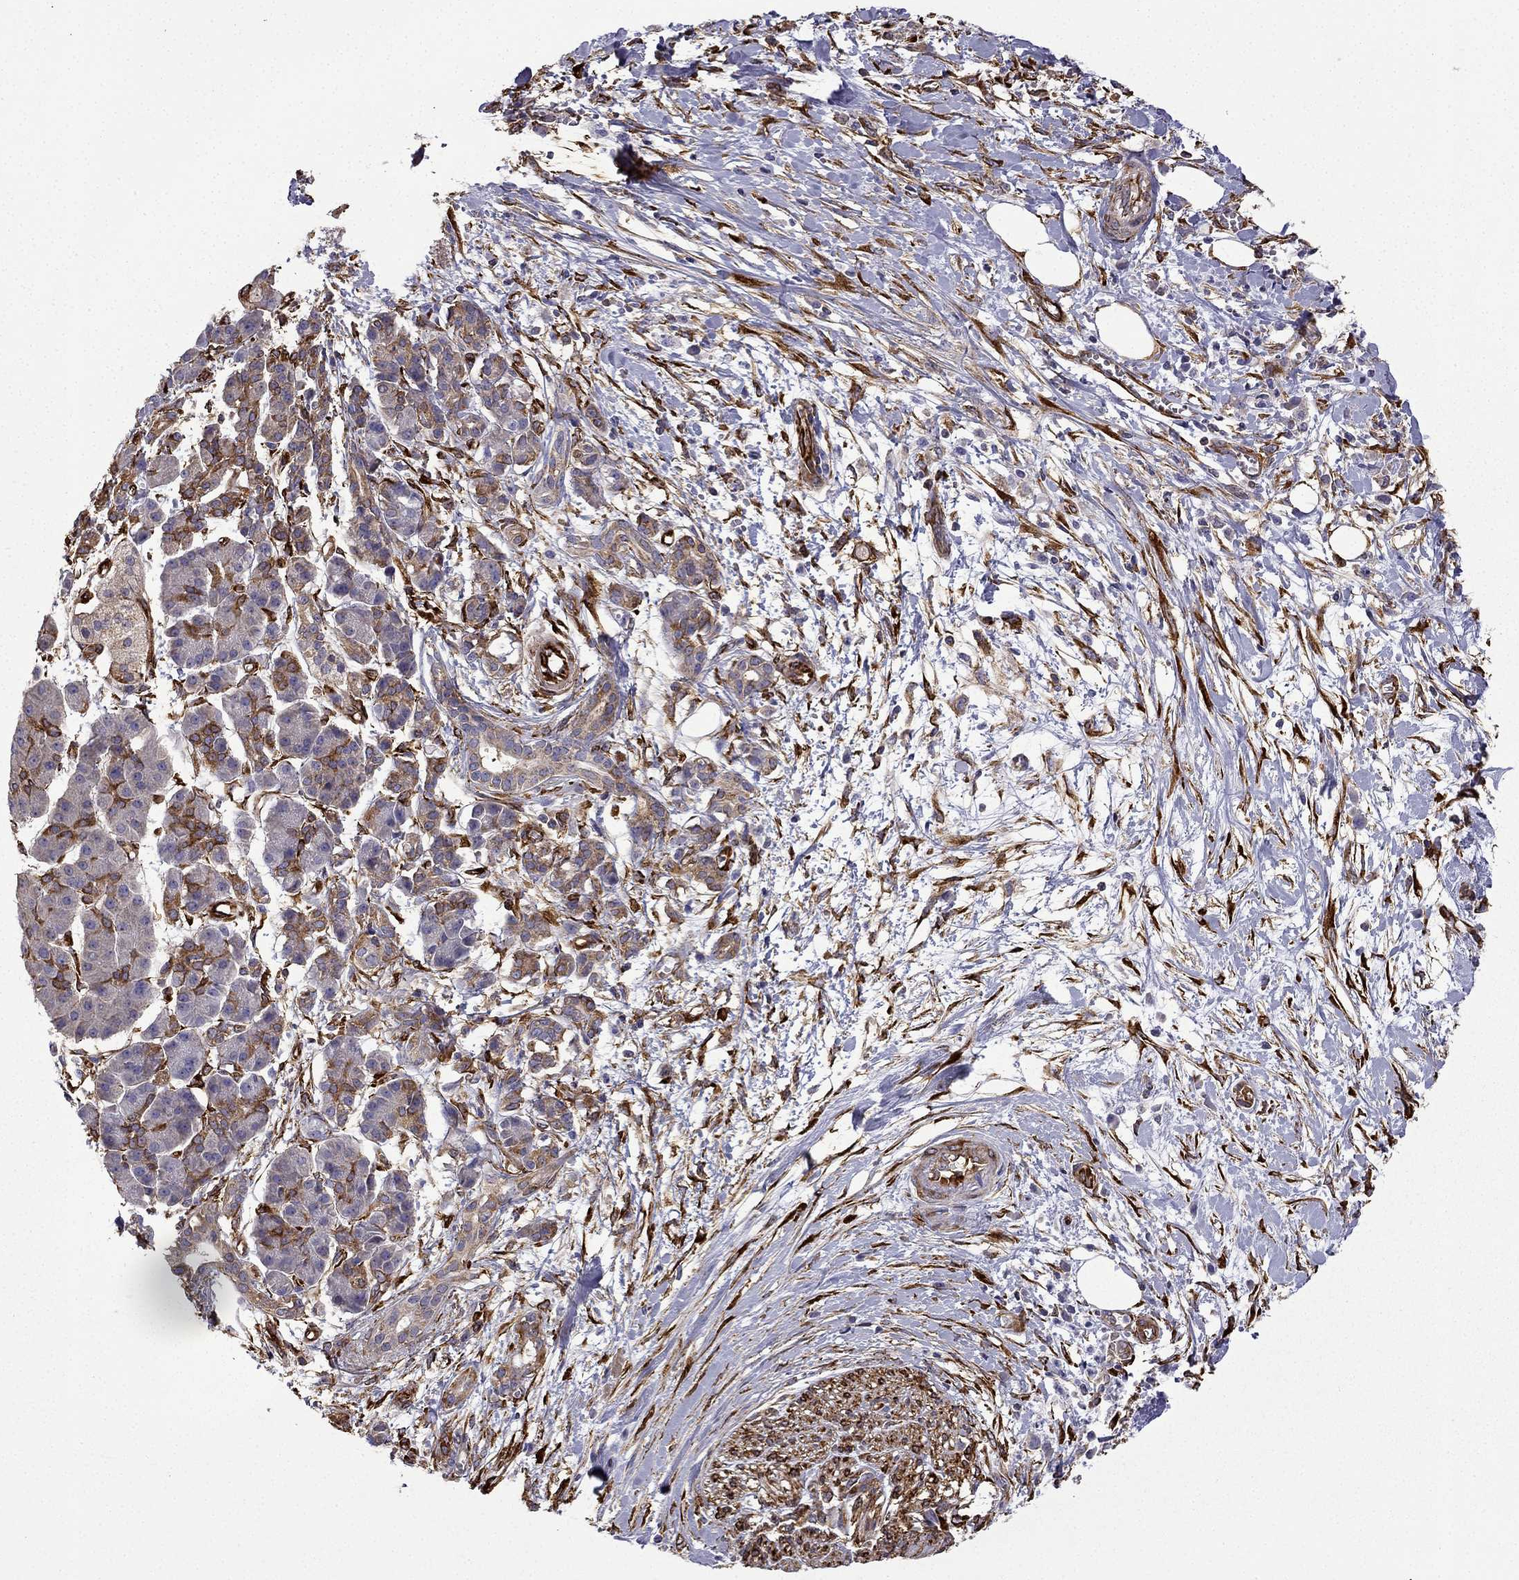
{"staining": {"intensity": "moderate", "quantity": "<25%", "location": "cytoplasmic/membranous"}, "tissue": "pancreatic cancer", "cell_type": "Tumor cells", "image_type": "cancer", "snomed": [{"axis": "morphology", "description": "Normal tissue, NOS"}, {"axis": "morphology", "description": "Adenocarcinoma, NOS"}, {"axis": "topography", "description": "Lymph node"}, {"axis": "topography", "description": "Pancreas"}], "caption": "Immunohistochemical staining of pancreatic adenocarcinoma reveals low levels of moderate cytoplasmic/membranous protein staining in approximately <25% of tumor cells.", "gene": "MAP4", "patient": {"sex": "female", "age": 58}}